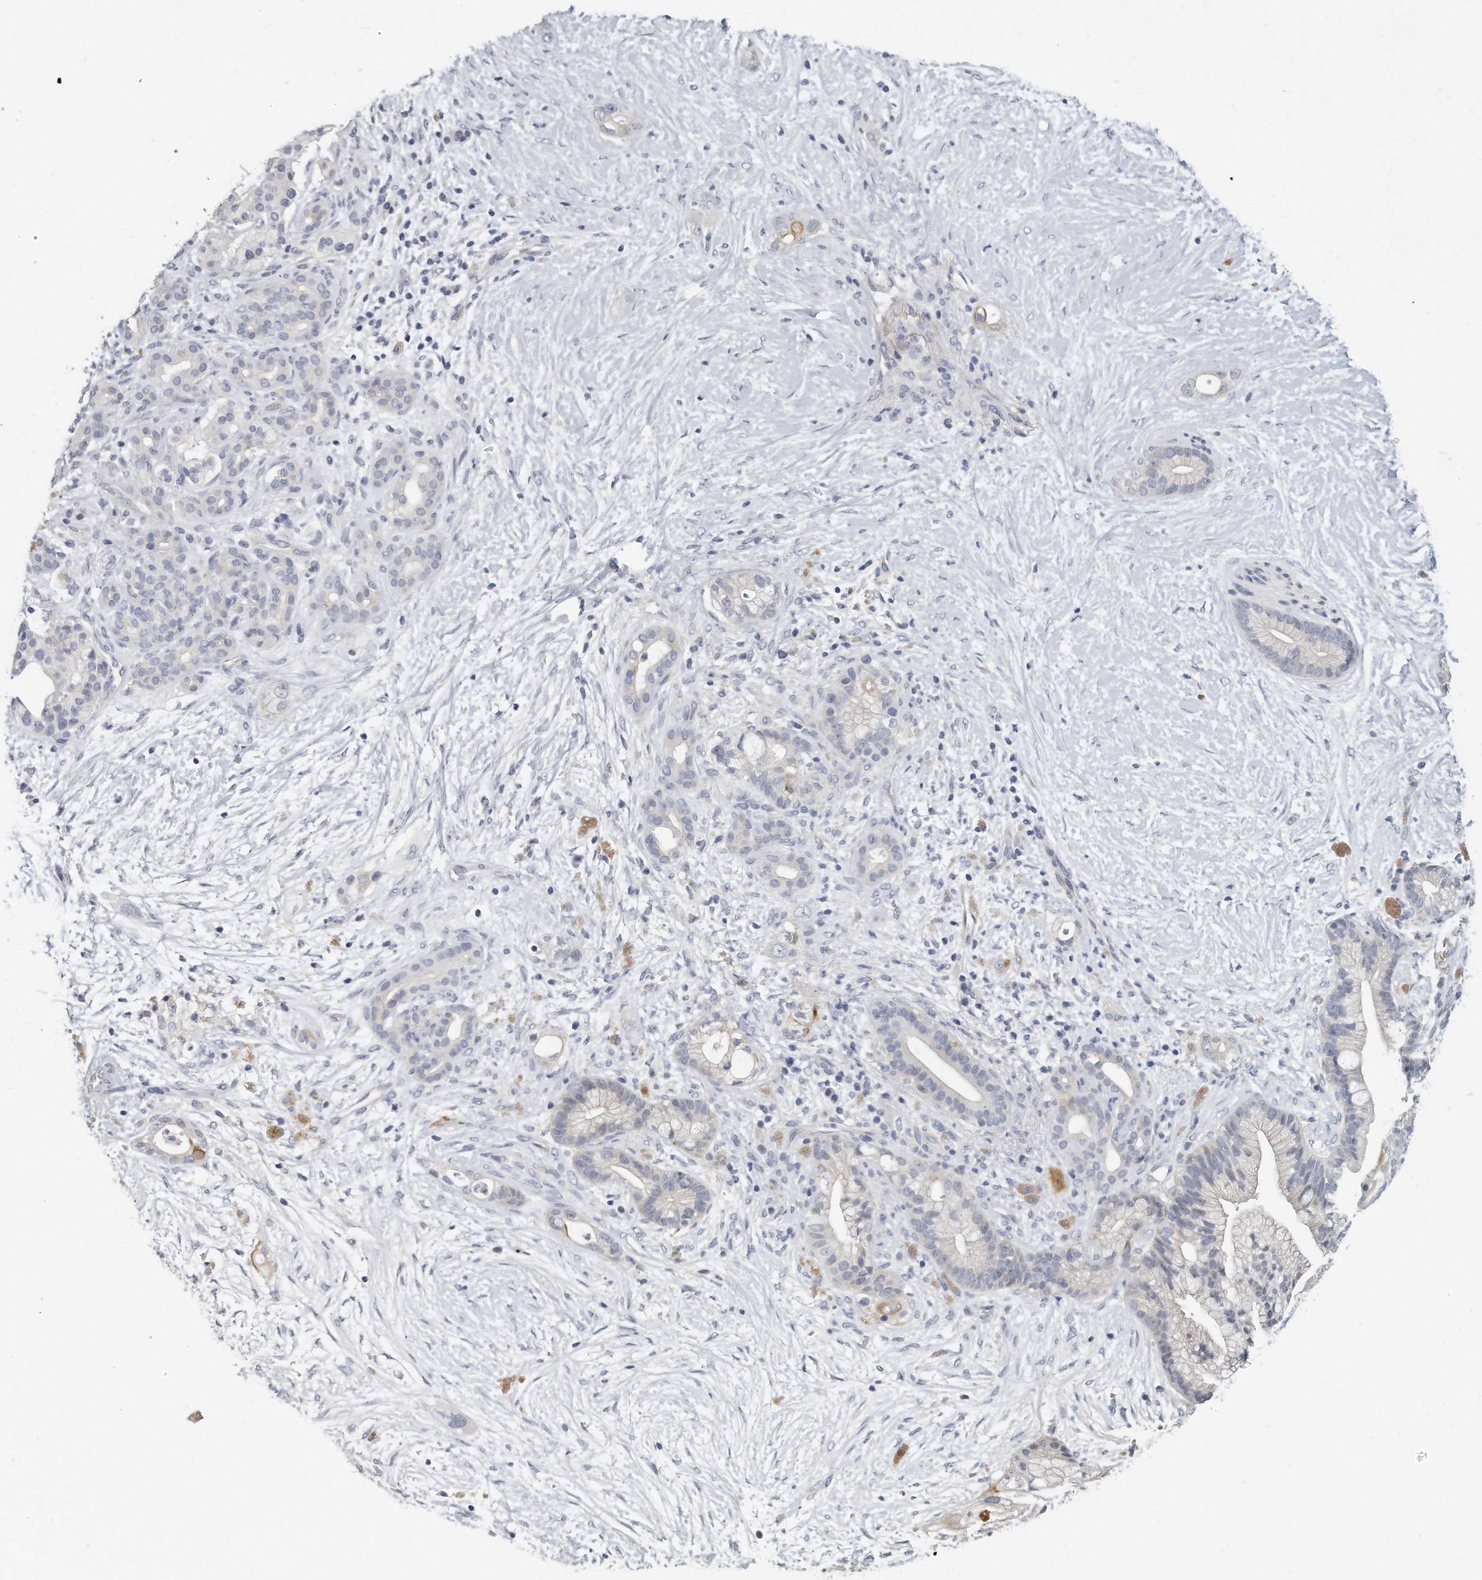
{"staining": {"intensity": "negative", "quantity": "none", "location": "none"}, "tissue": "pancreatic cancer", "cell_type": "Tumor cells", "image_type": "cancer", "snomed": [{"axis": "morphology", "description": "Adenocarcinoma, NOS"}, {"axis": "topography", "description": "Pancreas"}], "caption": "High magnification brightfield microscopy of pancreatic cancer (adenocarcinoma) stained with DAB (3,3'-diaminobenzidine) (brown) and counterstained with hematoxylin (blue): tumor cells show no significant positivity.", "gene": "KLHL7", "patient": {"sex": "male", "age": 53}}